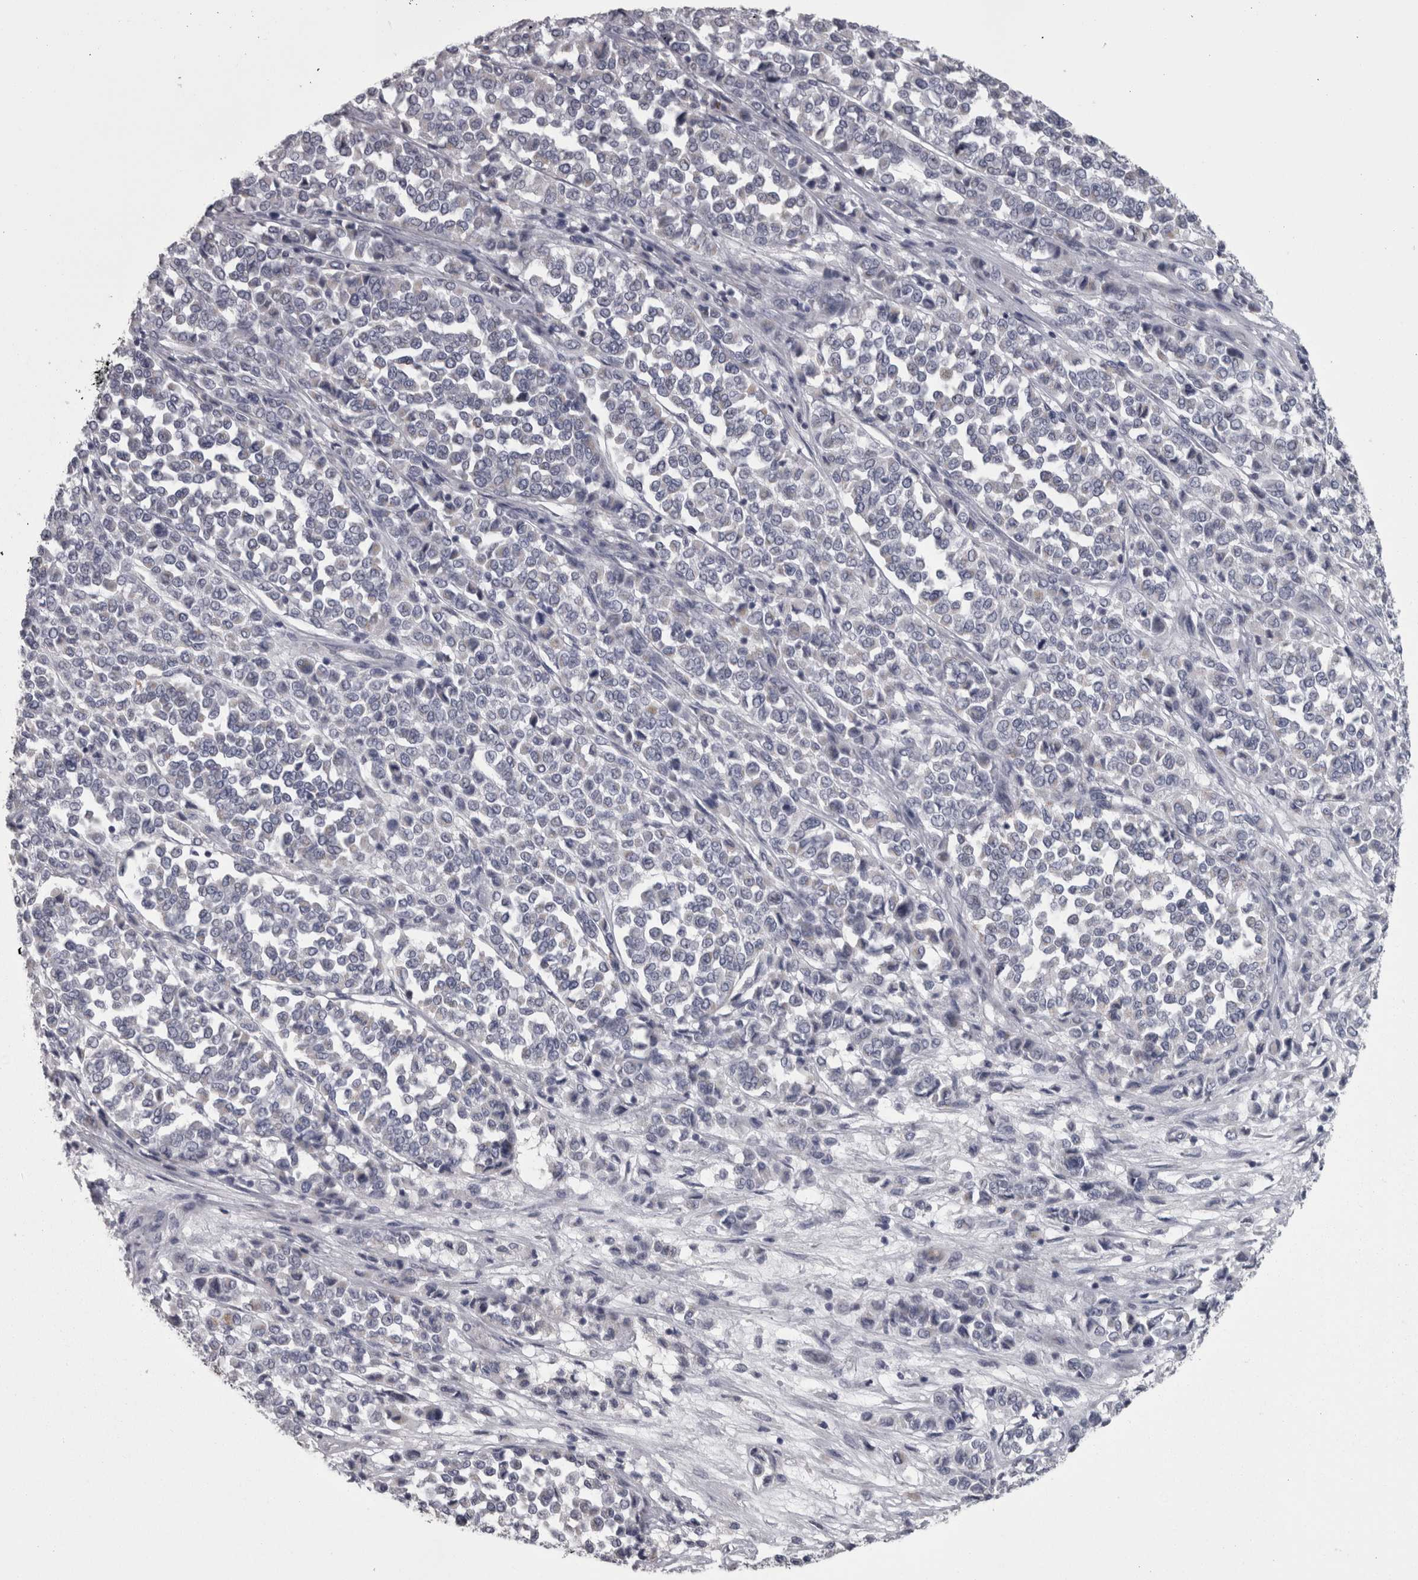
{"staining": {"intensity": "negative", "quantity": "none", "location": "none"}, "tissue": "melanoma", "cell_type": "Tumor cells", "image_type": "cancer", "snomed": [{"axis": "morphology", "description": "Malignant melanoma, Metastatic site"}, {"axis": "topography", "description": "Pancreas"}], "caption": "Immunohistochemistry of human melanoma exhibits no positivity in tumor cells. (Stains: DAB (3,3'-diaminobenzidine) immunohistochemistry (IHC) with hematoxylin counter stain, Microscopy: brightfield microscopy at high magnification).", "gene": "DBT", "patient": {"sex": "female", "age": 30}}